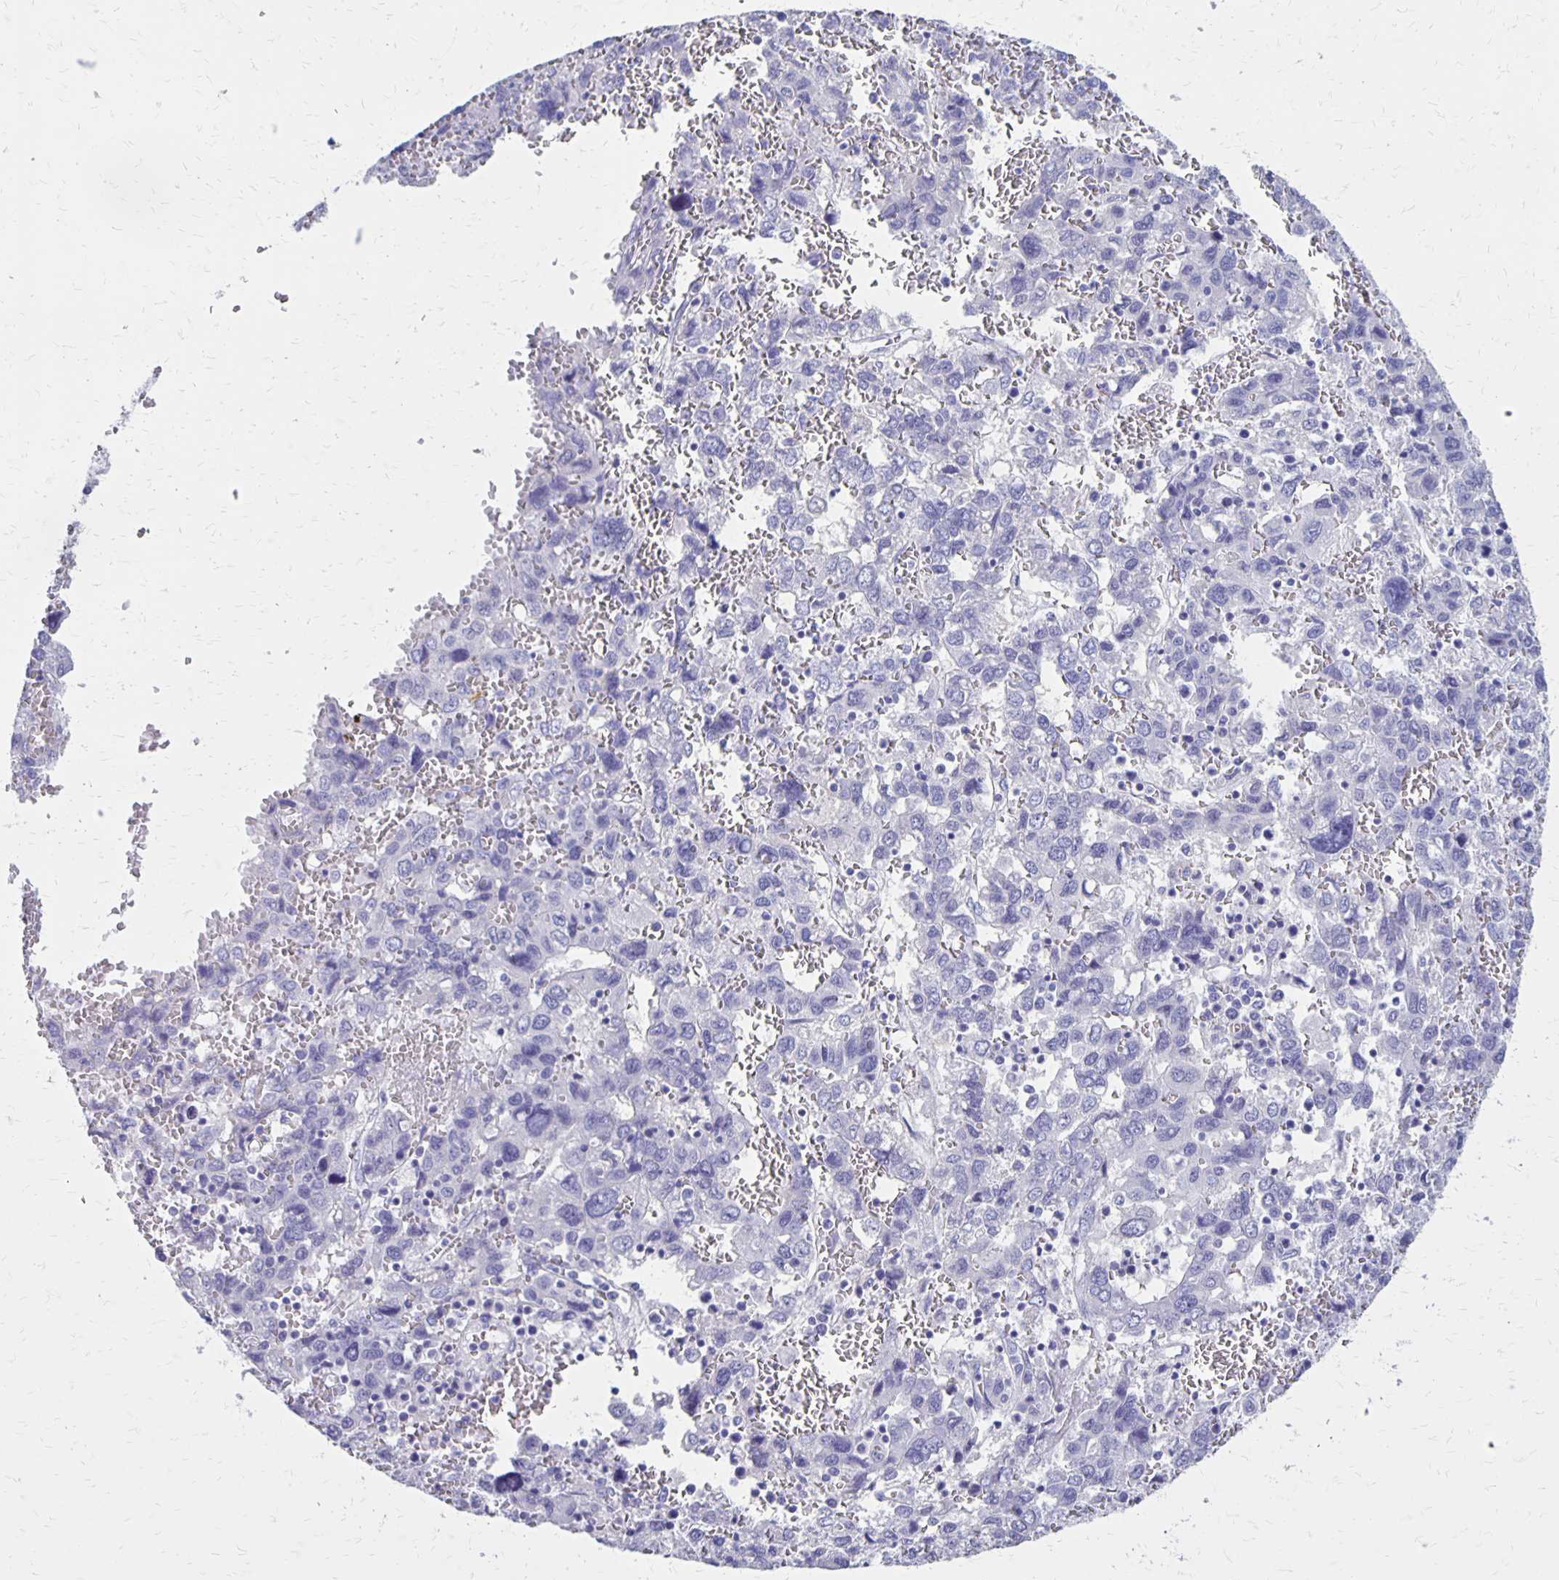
{"staining": {"intensity": "negative", "quantity": "none", "location": "none"}, "tissue": "liver cancer", "cell_type": "Tumor cells", "image_type": "cancer", "snomed": [{"axis": "morphology", "description": "Carcinoma, Hepatocellular, NOS"}, {"axis": "topography", "description": "Liver"}], "caption": "Tumor cells are negative for protein expression in human liver cancer (hepatocellular carcinoma).", "gene": "SEPTIN5", "patient": {"sex": "male", "age": 69}}